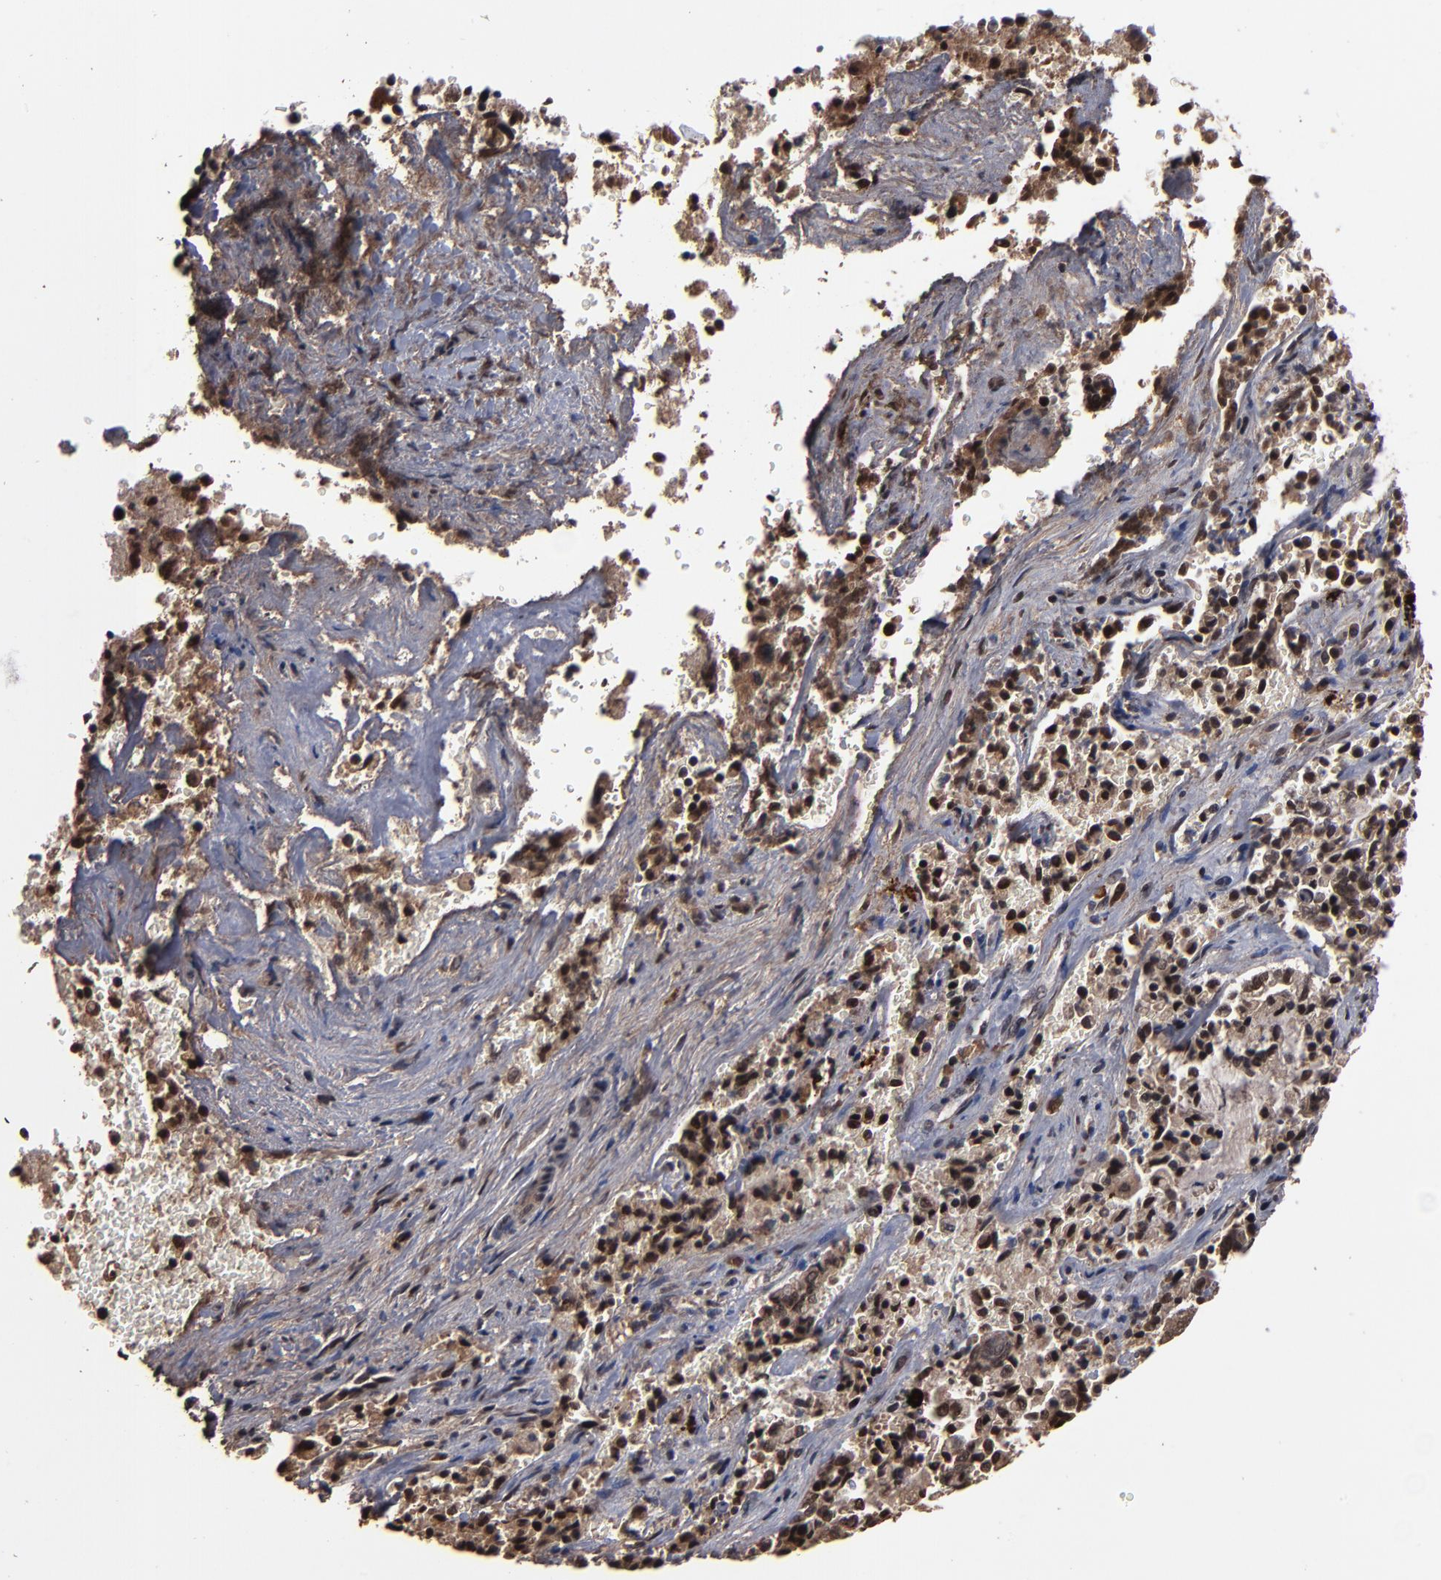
{"staining": {"intensity": "moderate", "quantity": ">75%", "location": "cytoplasmic/membranous,nuclear"}, "tissue": "liver cancer", "cell_type": "Tumor cells", "image_type": "cancer", "snomed": [{"axis": "morphology", "description": "Cholangiocarcinoma"}, {"axis": "topography", "description": "Liver"}], "caption": "Liver cholangiocarcinoma stained with a protein marker displays moderate staining in tumor cells.", "gene": "NXF2B", "patient": {"sex": "male", "age": 57}}